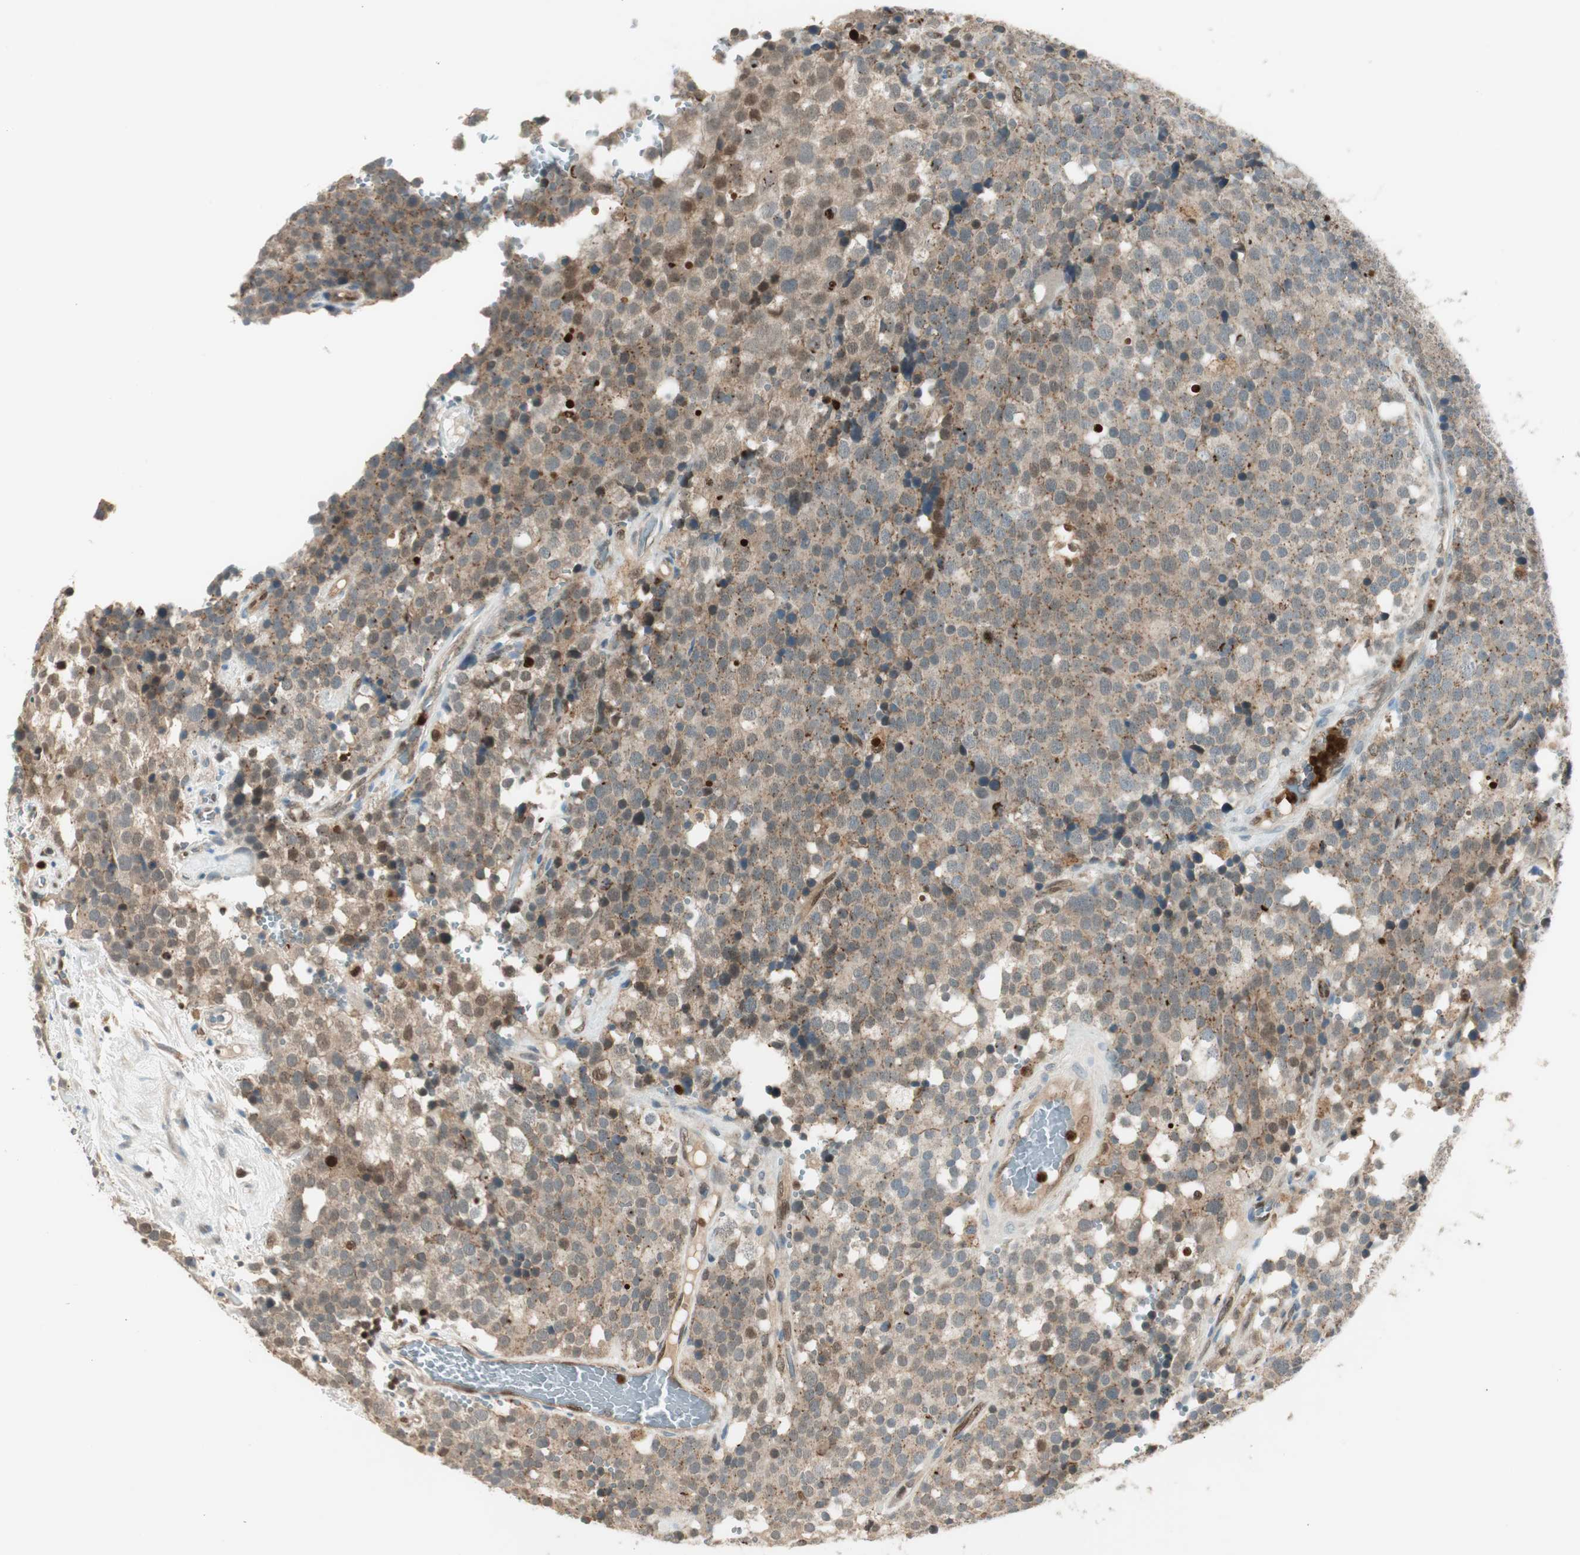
{"staining": {"intensity": "moderate", "quantity": "25%-75%", "location": "cytoplasmic/membranous"}, "tissue": "testis cancer", "cell_type": "Tumor cells", "image_type": "cancer", "snomed": [{"axis": "morphology", "description": "Seminoma, NOS"}, {"axis": "topography", "description": "Testis"}], "caption": "The image exhibits staining of seminoma (testis), revealing moderate cytoplasmic/membranous protein expression (brown color) within tumor cells.", "gene": "LTA4H", "patient": {"sex": "male", "age": 71}}